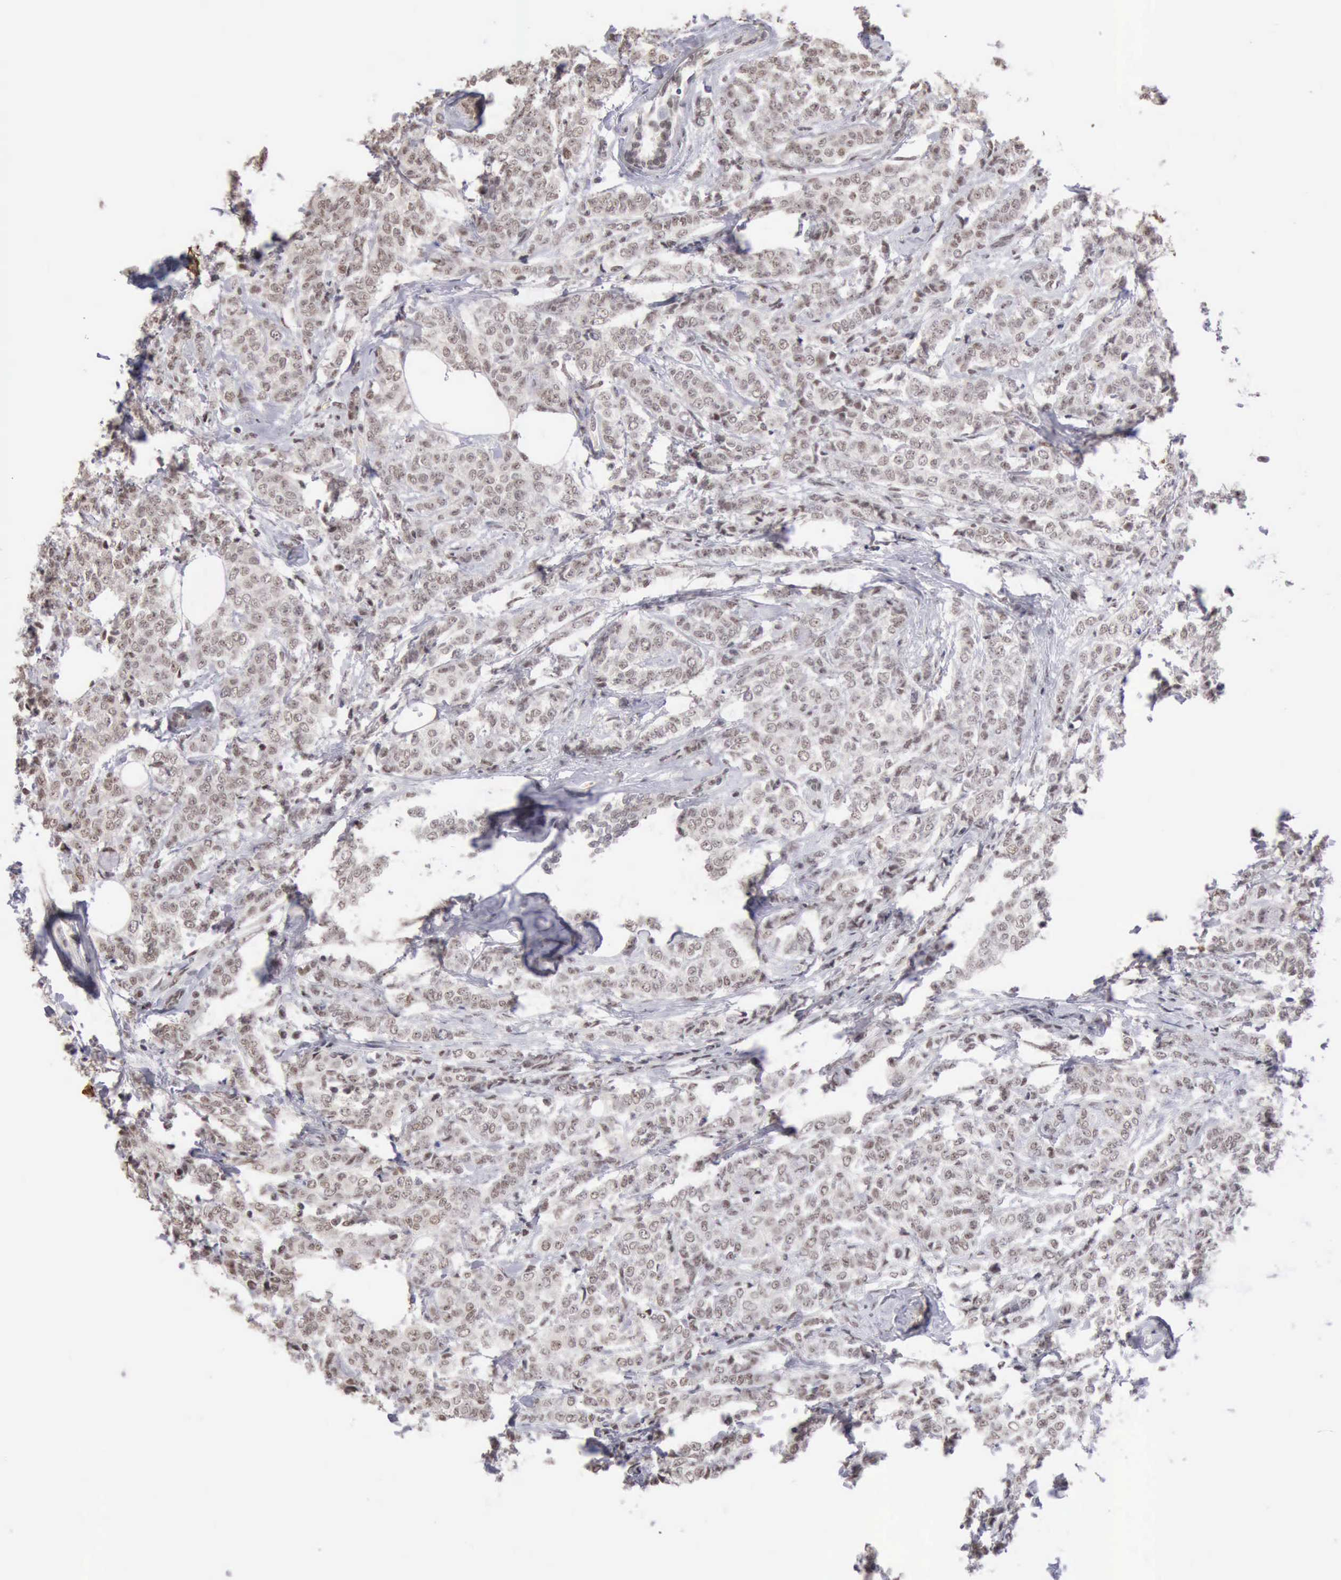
{"staining": {"intensity": "weak", "quantity": ">75%", "location": "nuclear"}, "tissue": "breast cancer", "cell_type": "Tumor cells", "image_type": "cancer", "snomed": [{"axis": "morphology", "description": "Lobular carcinoma"}, {"axis": "topography", "description": "Breast"}], "caption": "Immunohistochemical staining of breast lobular carcinoma demonstrates low levels of weak nuclear expression in approximately >75% of tumor cells. The staining was performed using DAB to visualize the protein expression in brown, while the nuclei were stained in blue with hematoxylin (Magnification: 20x).", "gene": "TAF1", "patient": {"sex": "female", "age": 60}}